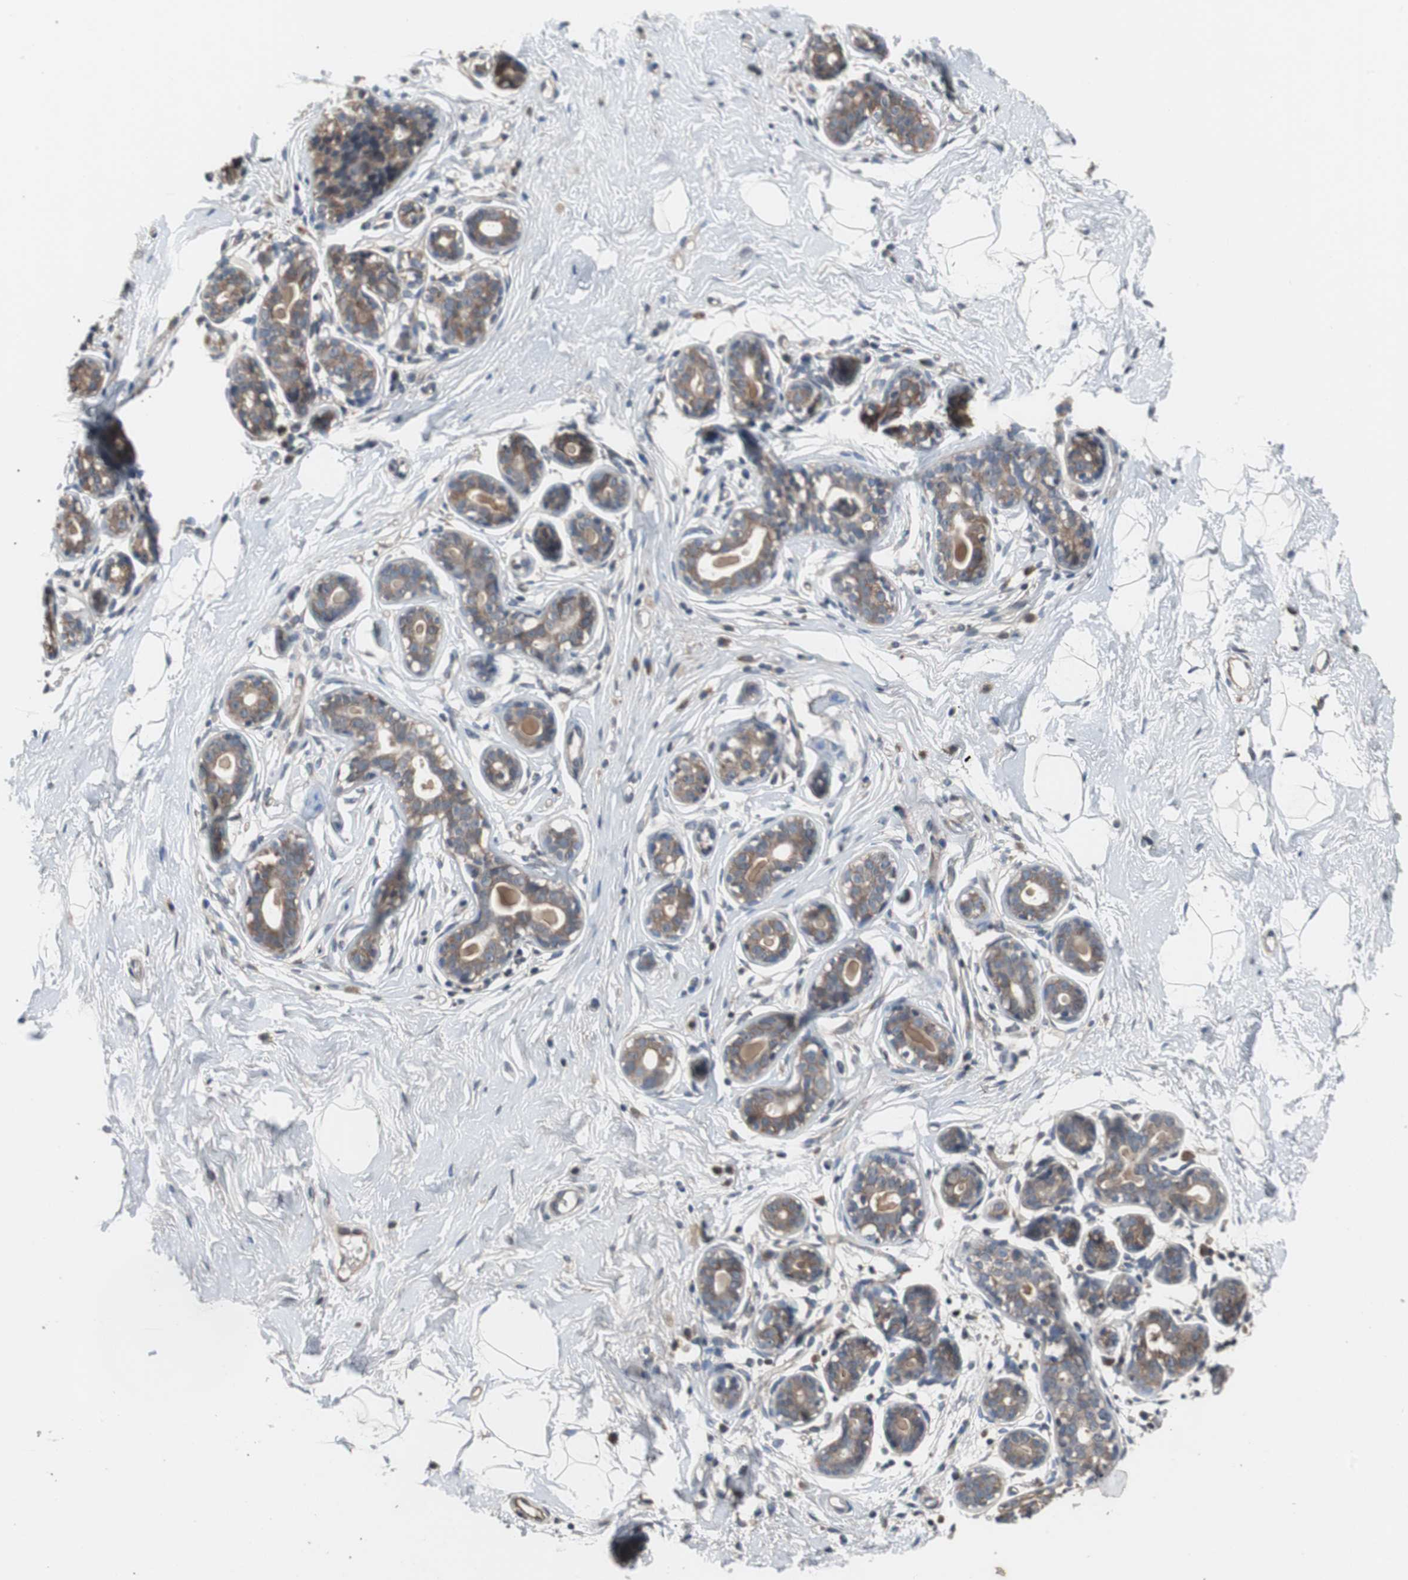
{"staining": {"intensity": "negative", "quantity": "none", "location": "none"}, "tissue": "breast", "cell_type": "Adipocytes", "image_type": "normal", "snomed": [{"axis": "morphology", "description": "Normal tissue, NOS"}, {"axis": "topography", "description": "Breast"}], "caption": "Adipocytes are negative for brown protein staining in benign breast. (DAB IHC visualized using brightfield microscopy, high magnification).", "gene": "ZMPSTE24", "patient": {"sex": "female", "age": 23}}